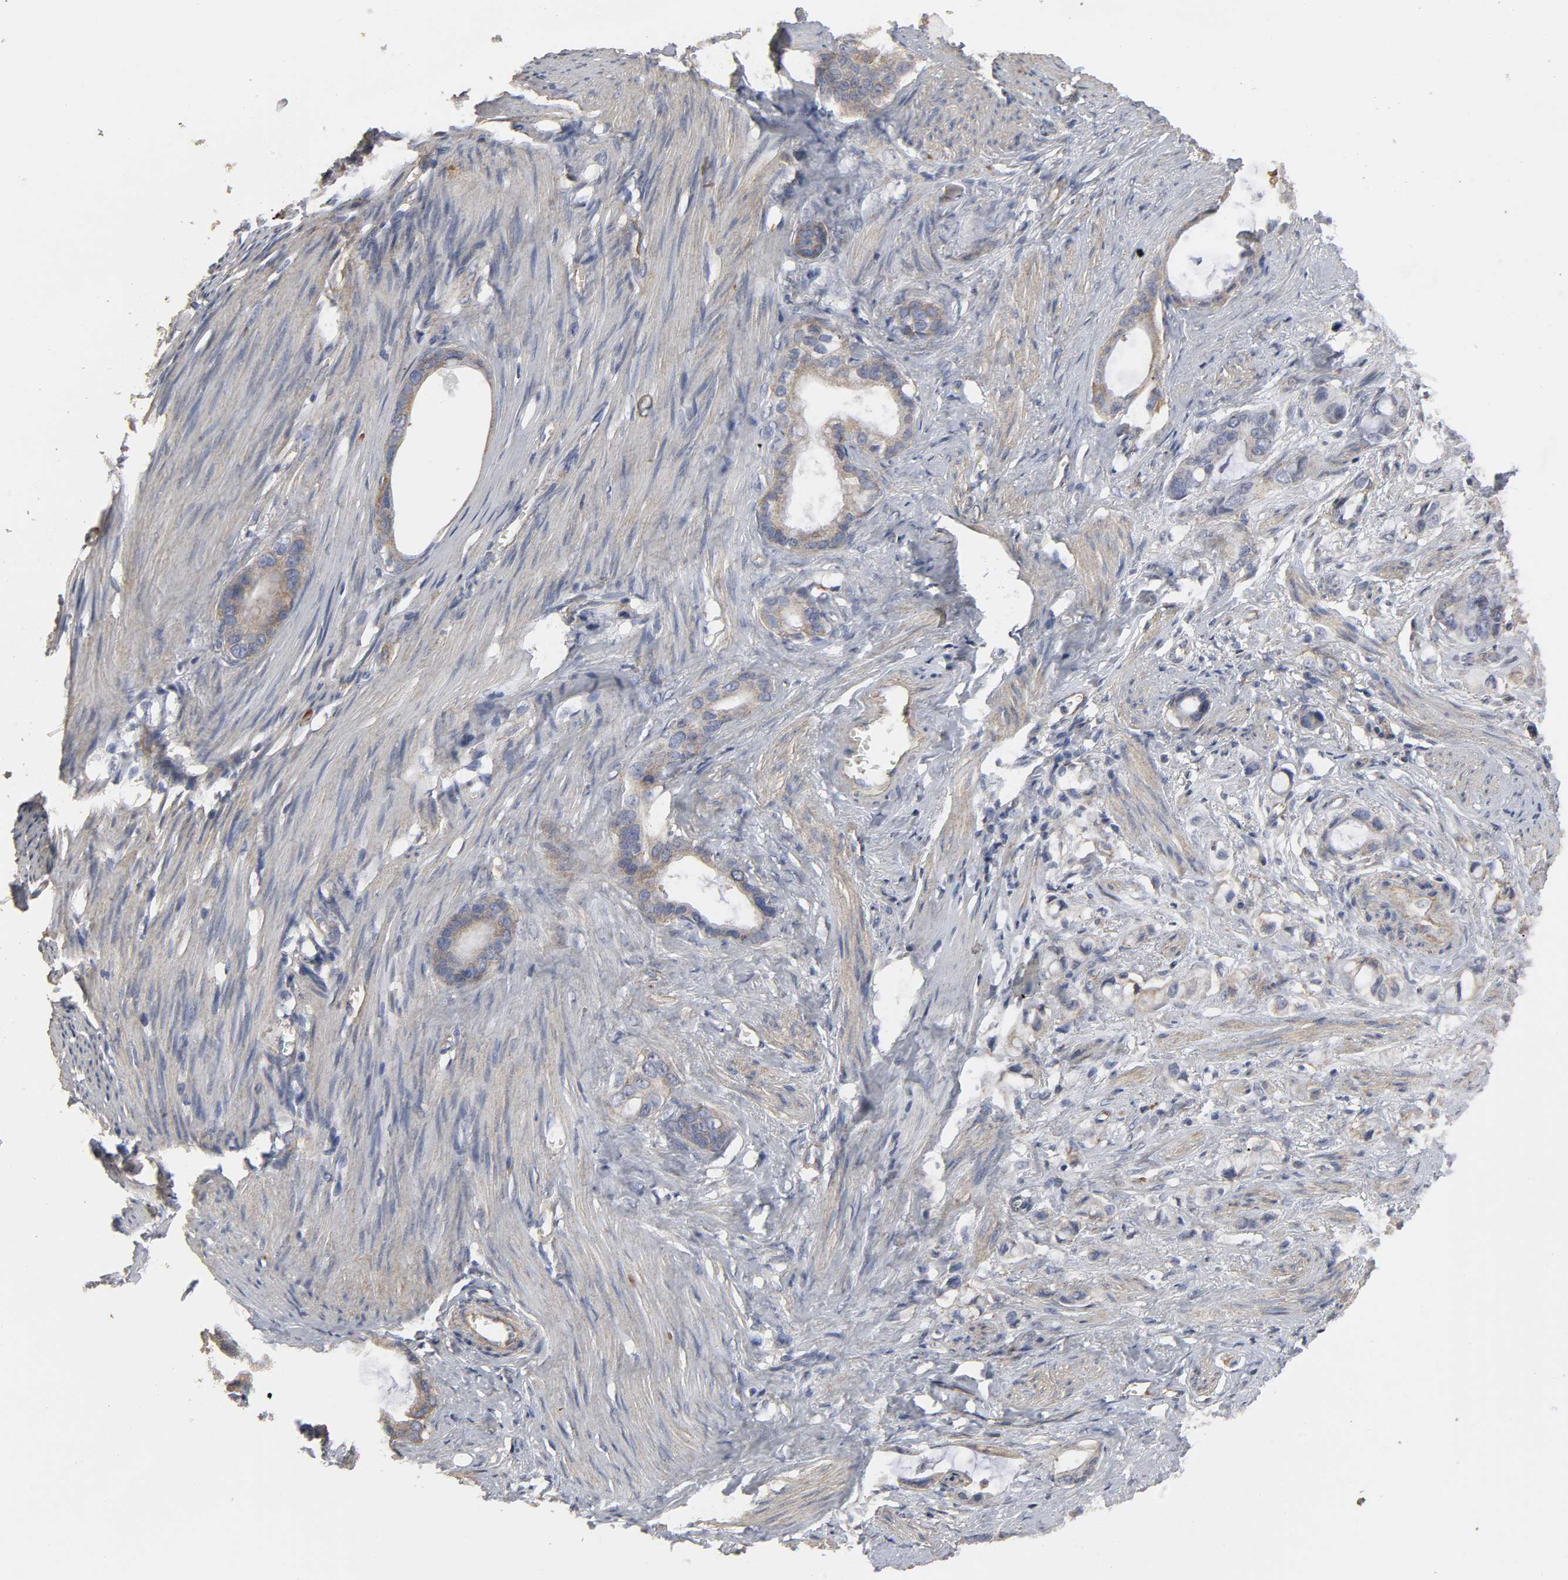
{"staining": {"intensity": "moderate", "quantity": ">75%", "location": "cytoplasmic/membranous"}, "tissue": "stomach cancer", "cell_type": "Tumor cells", "image_type": "cancer", "snomed": [{"axis": "morphology", "description": "Adenocarcinoma, NOS"}, {"axis": "topography", "description": "Stomach"}], "caption": "A histopathology image of stomach adenocarcinoma stained for a protein demonstrates moderate cytoplasmic/membranous brown staining in tumor cells.", "gene": "SH3GLB1", "patient": {"sex": "female", "age": 75}}